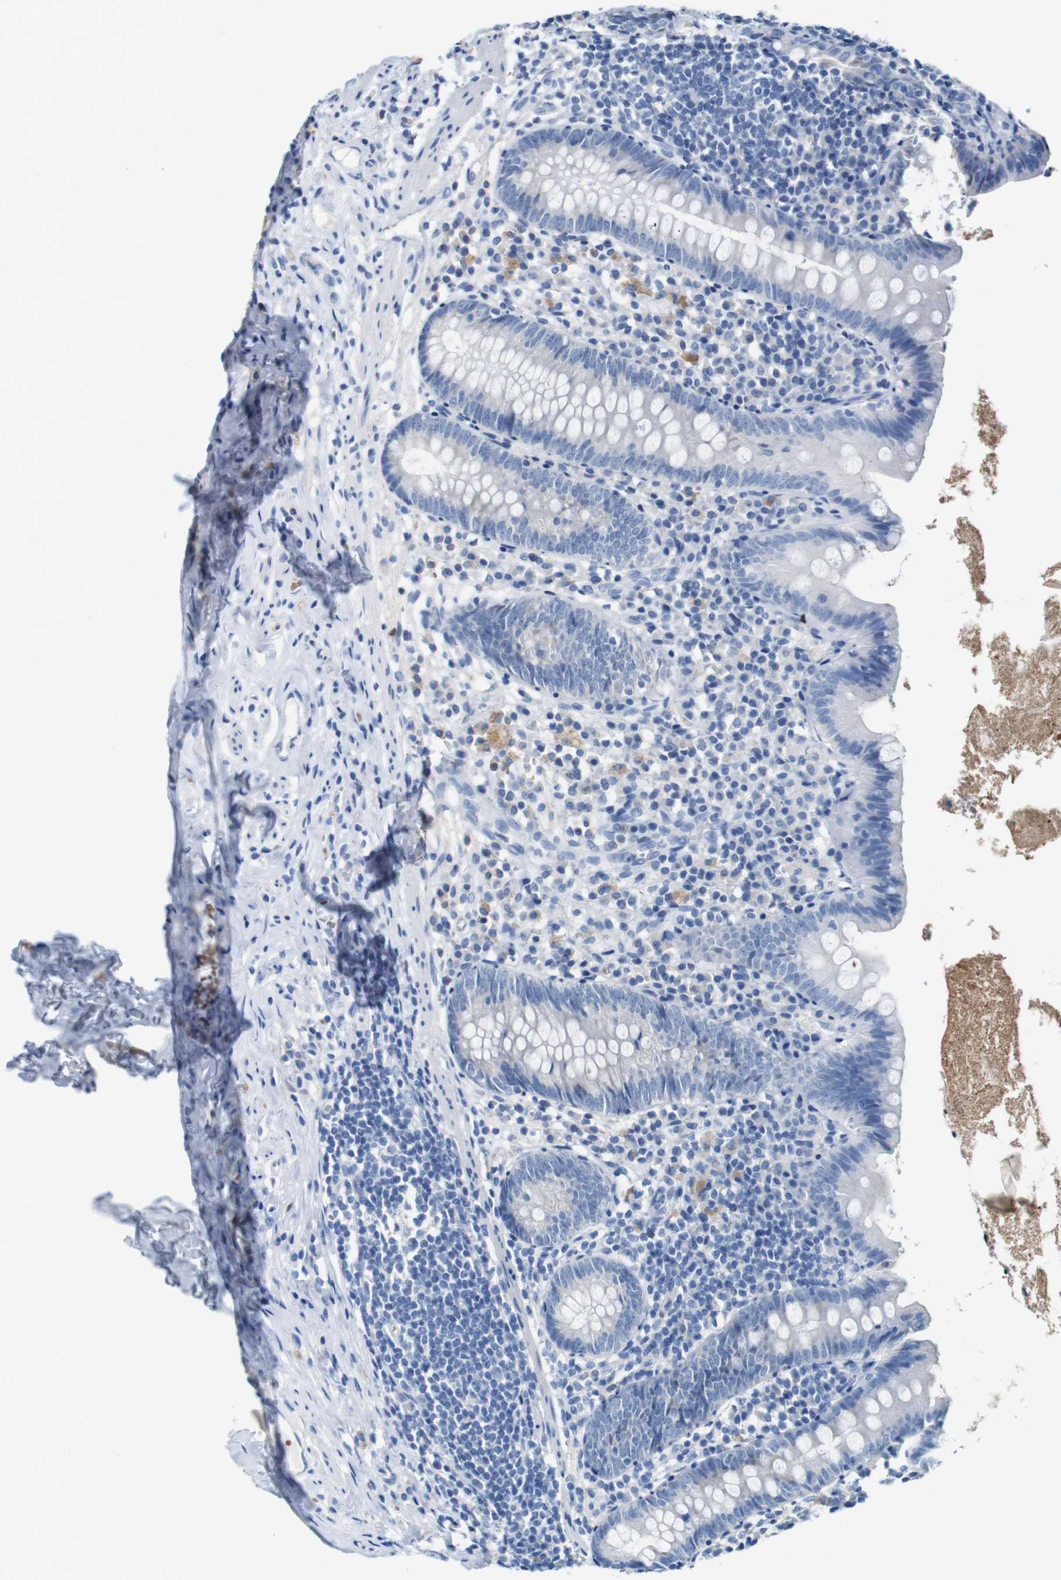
{"staining": {"intensity": "negative", "quantity": "none", "location": "none"}, "tissue": "appendix", "cell_type": "Glandular cells", "image_type": "normal", "snomed": [{"axis": "morphology", "description": "Normal tissue, NOS"}, {"axis": "topography", "description": "Appendix"}], "caption": "DAB (3,3'-diaminobenzidine) immunohistochemical staining of unremarkable human appendix displays no significant positivity in glandular cells.", "gene": "IGSF8", "patient": {"sex": "male", "age": 52}}